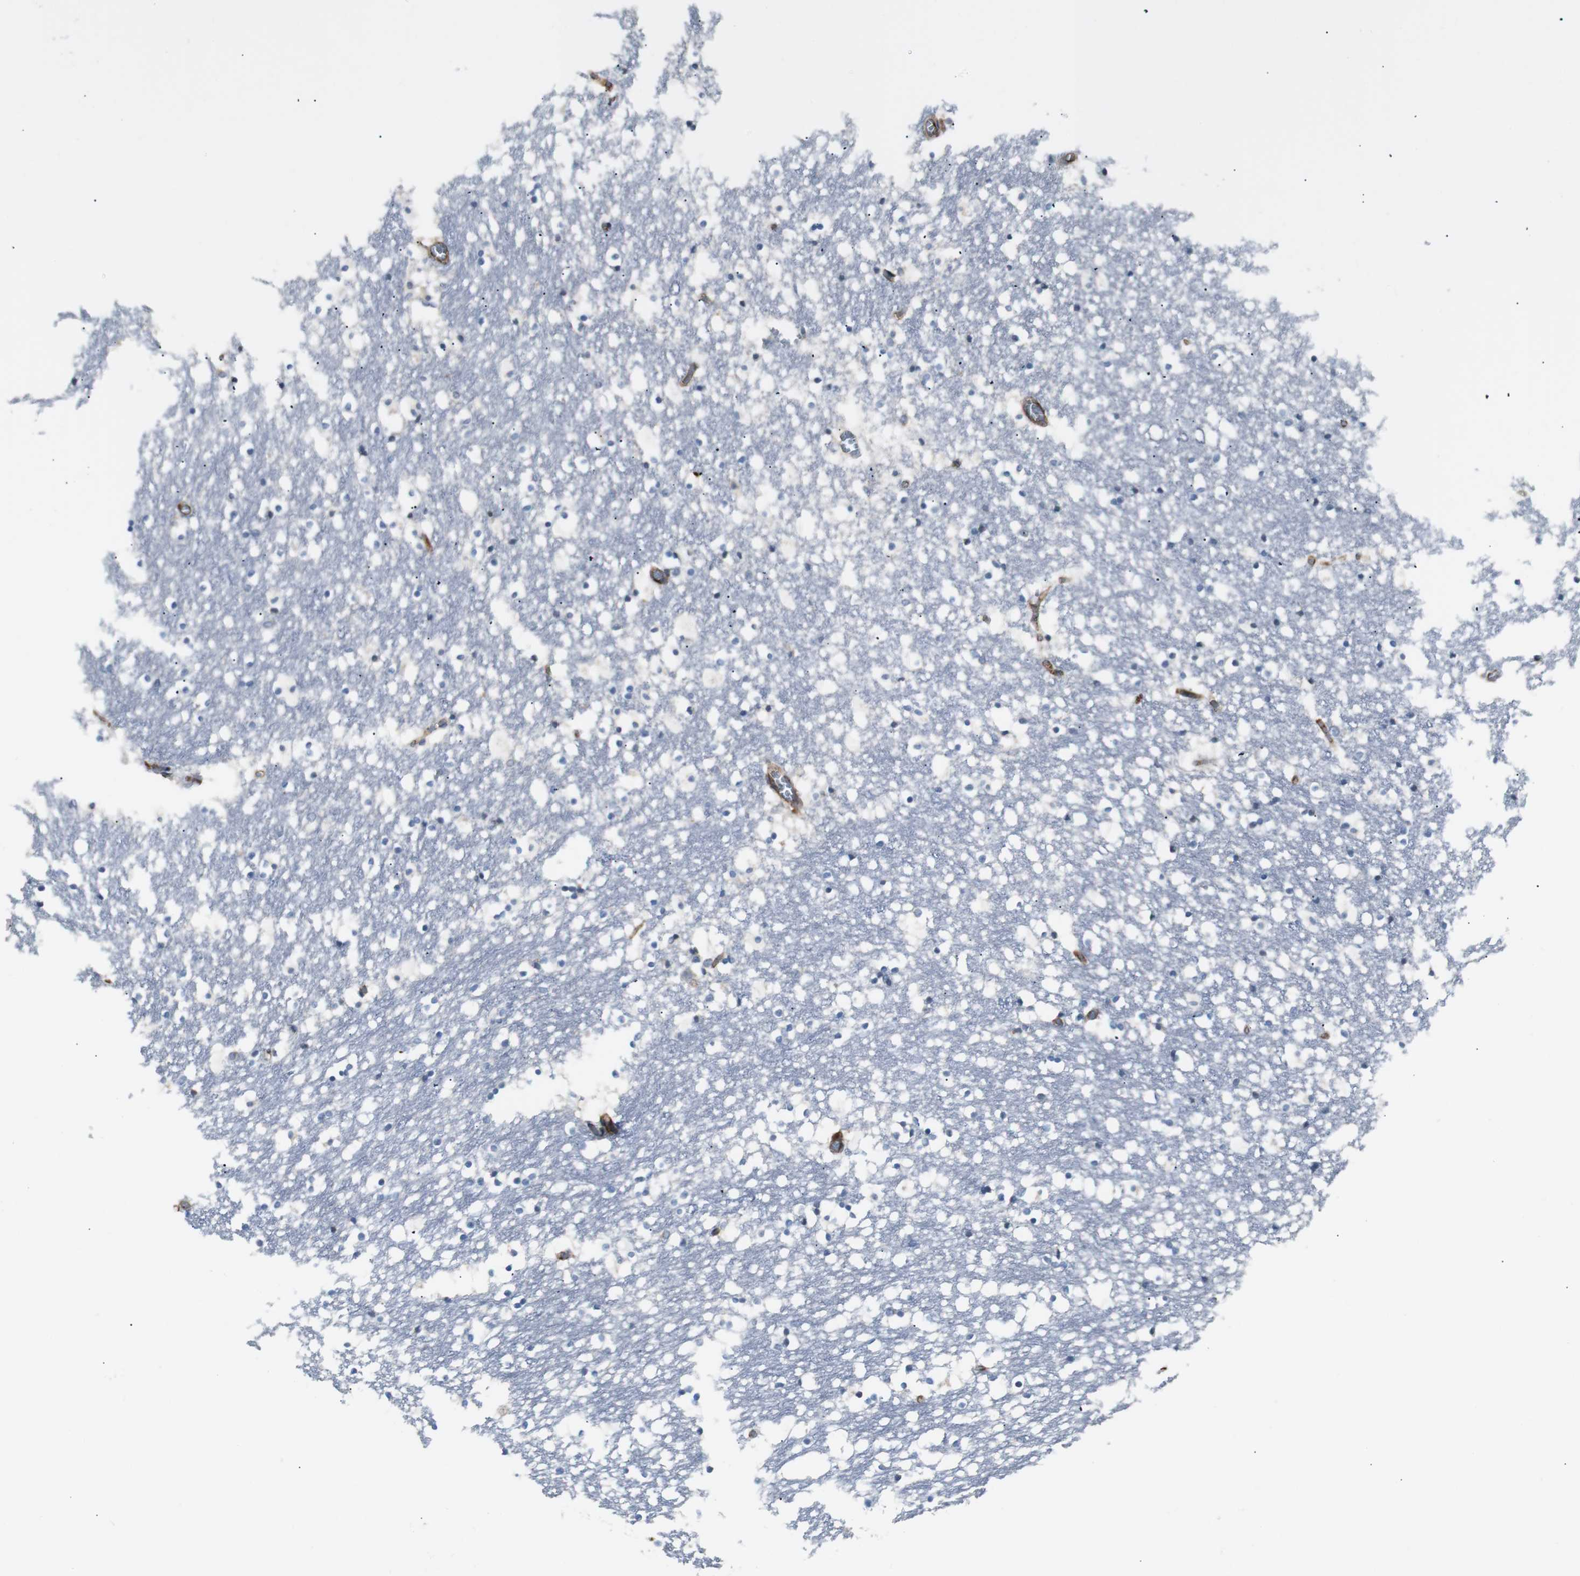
{"staining": {"intensity": "negative", "quantity": "none", "location": "none"}, "tissue": "caudate", "cell_type": "Glial cells", "image_type": "normal", "snomed": [{"axis": "morphology", "description": "Normal tissue, NOS"}, {"axis": "topography", "description": "Lateral ventricle wall"}], "caption": "Glial cells are negative for brown protein staining in unremarkable caudate. (DAB (3,3'-diaminobenzidine) immunohistochemistry with hematoxylin counter stain).", "gene": "B2M", "patient": {"sex": "male", "age": 45}}